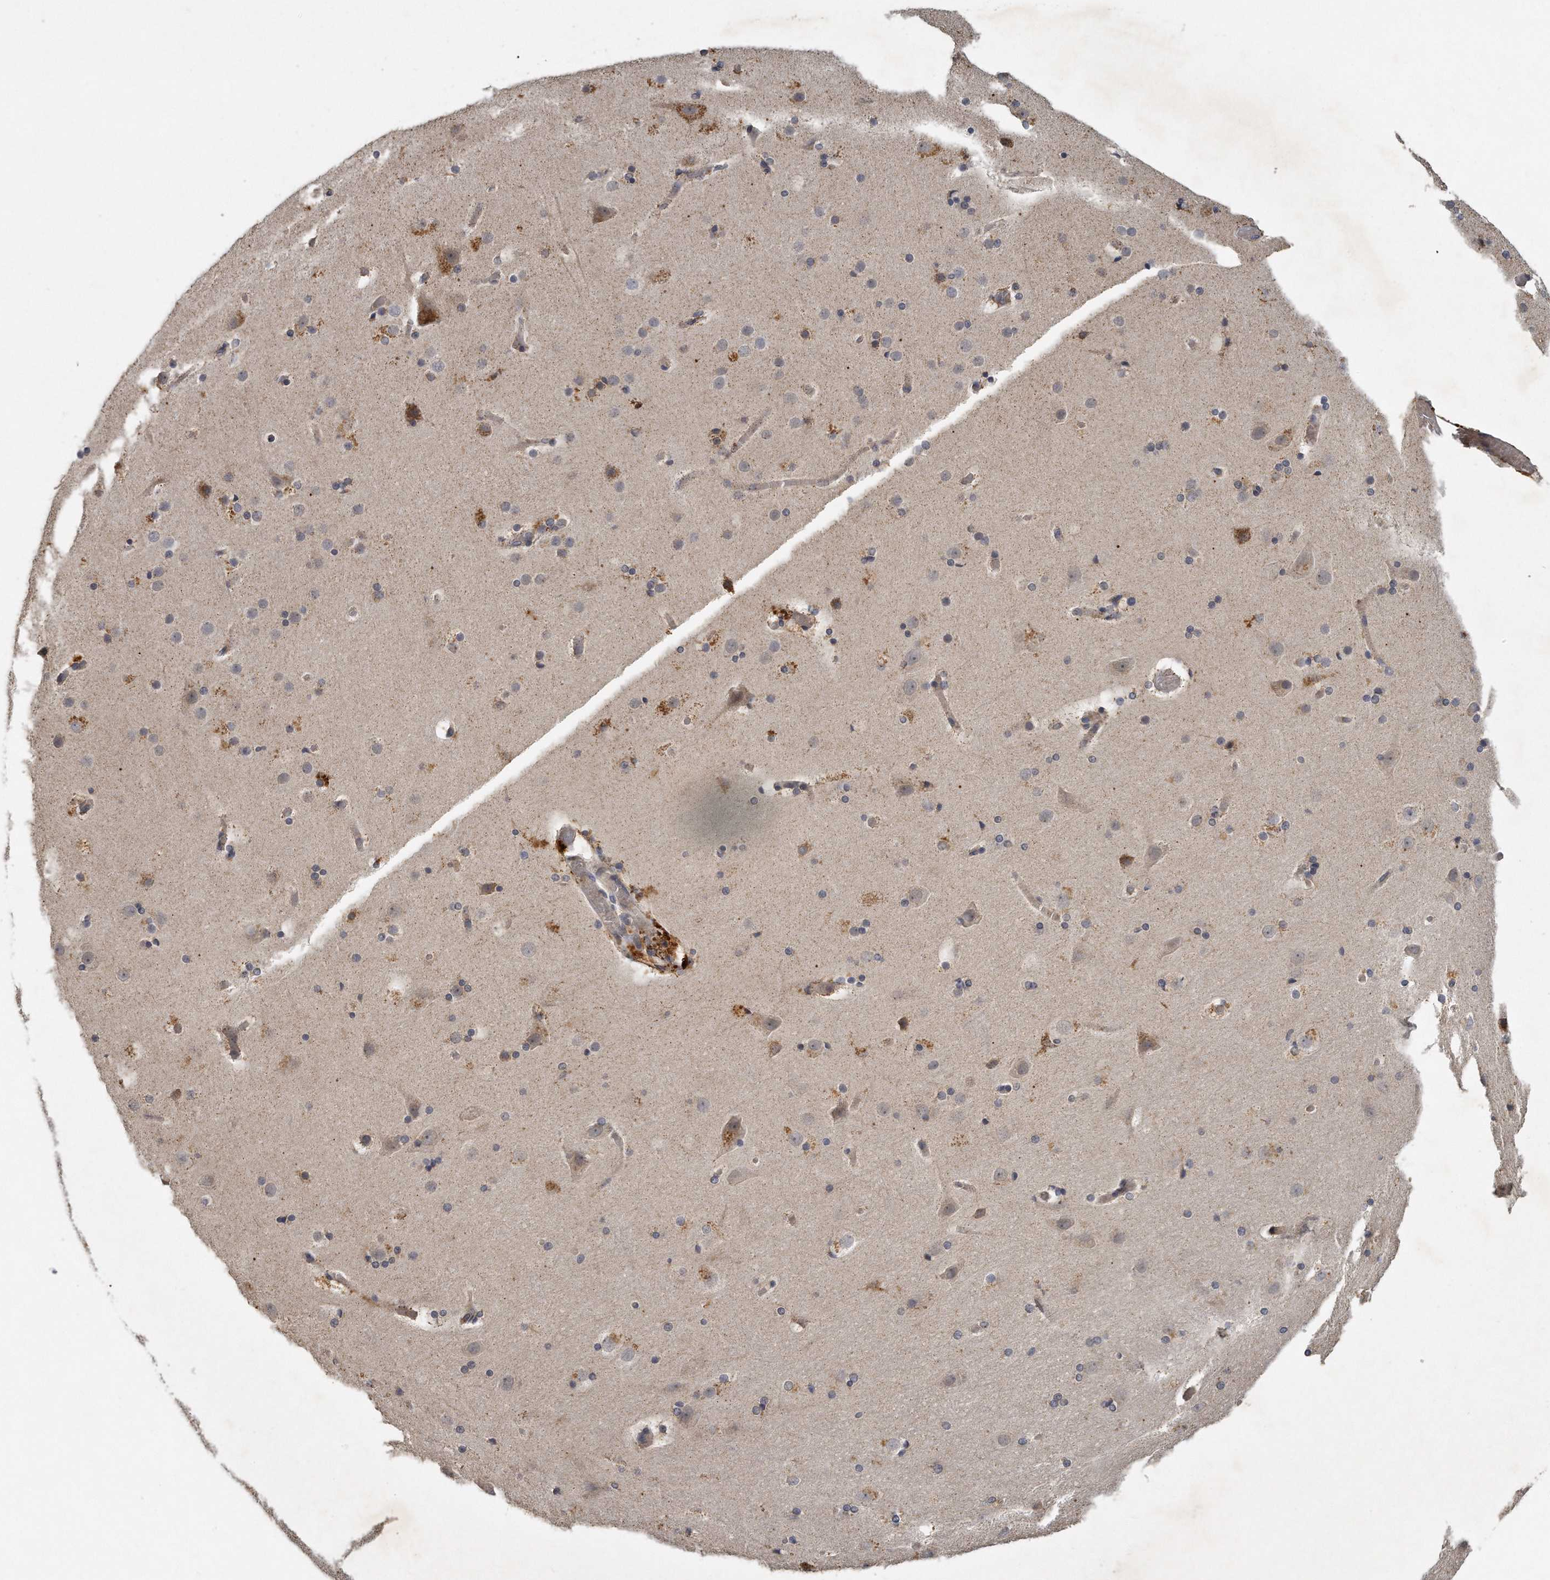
{"staining": {"intensity": "negative", "quantity": "none", "location": "none"}, "tissue": "cerebral cortex", "cell_type": "Endothelial cells", "image_type": "normal", "snomed": [{"axis": "morphology", "description": "Normal tissue, NOS"}, {"axis": "topography", "description": "Cerebral cortex"}], "caption": "Immunohistochemistry (IHC) of benign cerebral cortex shows no staining in endothelial cells.", "gene": "TRAPPC14", "patient": {"sex": "male", "age": 57}}